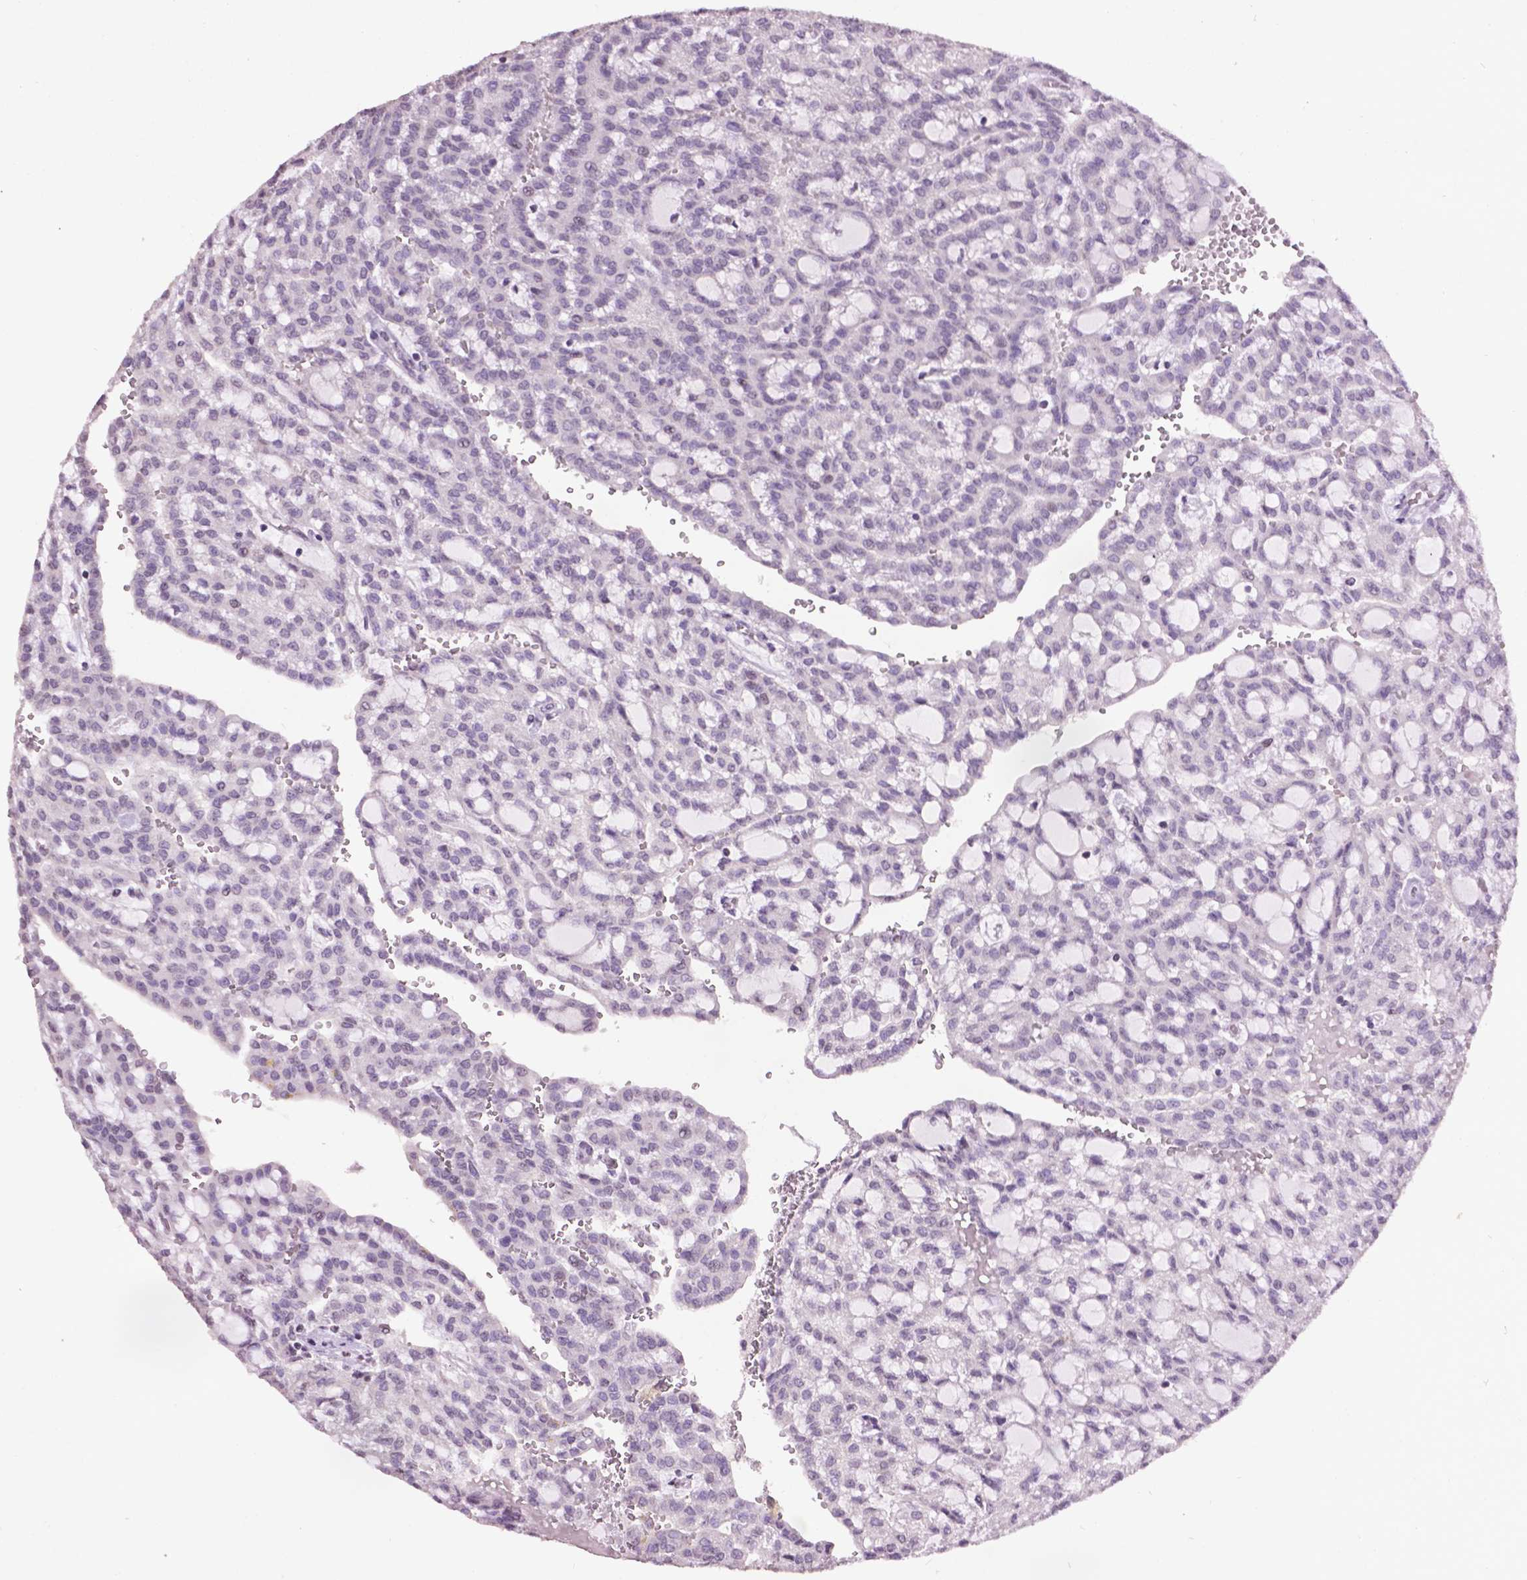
{"staining": {"intensity": "negative", "quantity": "none", "location": "none"}, "tissue": "renal cancer", "cell_type": "Tumor cells", "image_type": "cancer", "snomed": [{"axis": "morphology", "description": "Adenocarcinoma, NOS"}, {"axis": "topography", "description": "Kidney"}], "caption": "A high-resolution micrograph shows IHC staining of renal cancer, which exhibits no significant staining in tumor cells.", "gene": "TH", "patient": {"sex": "male", "age": 63}}